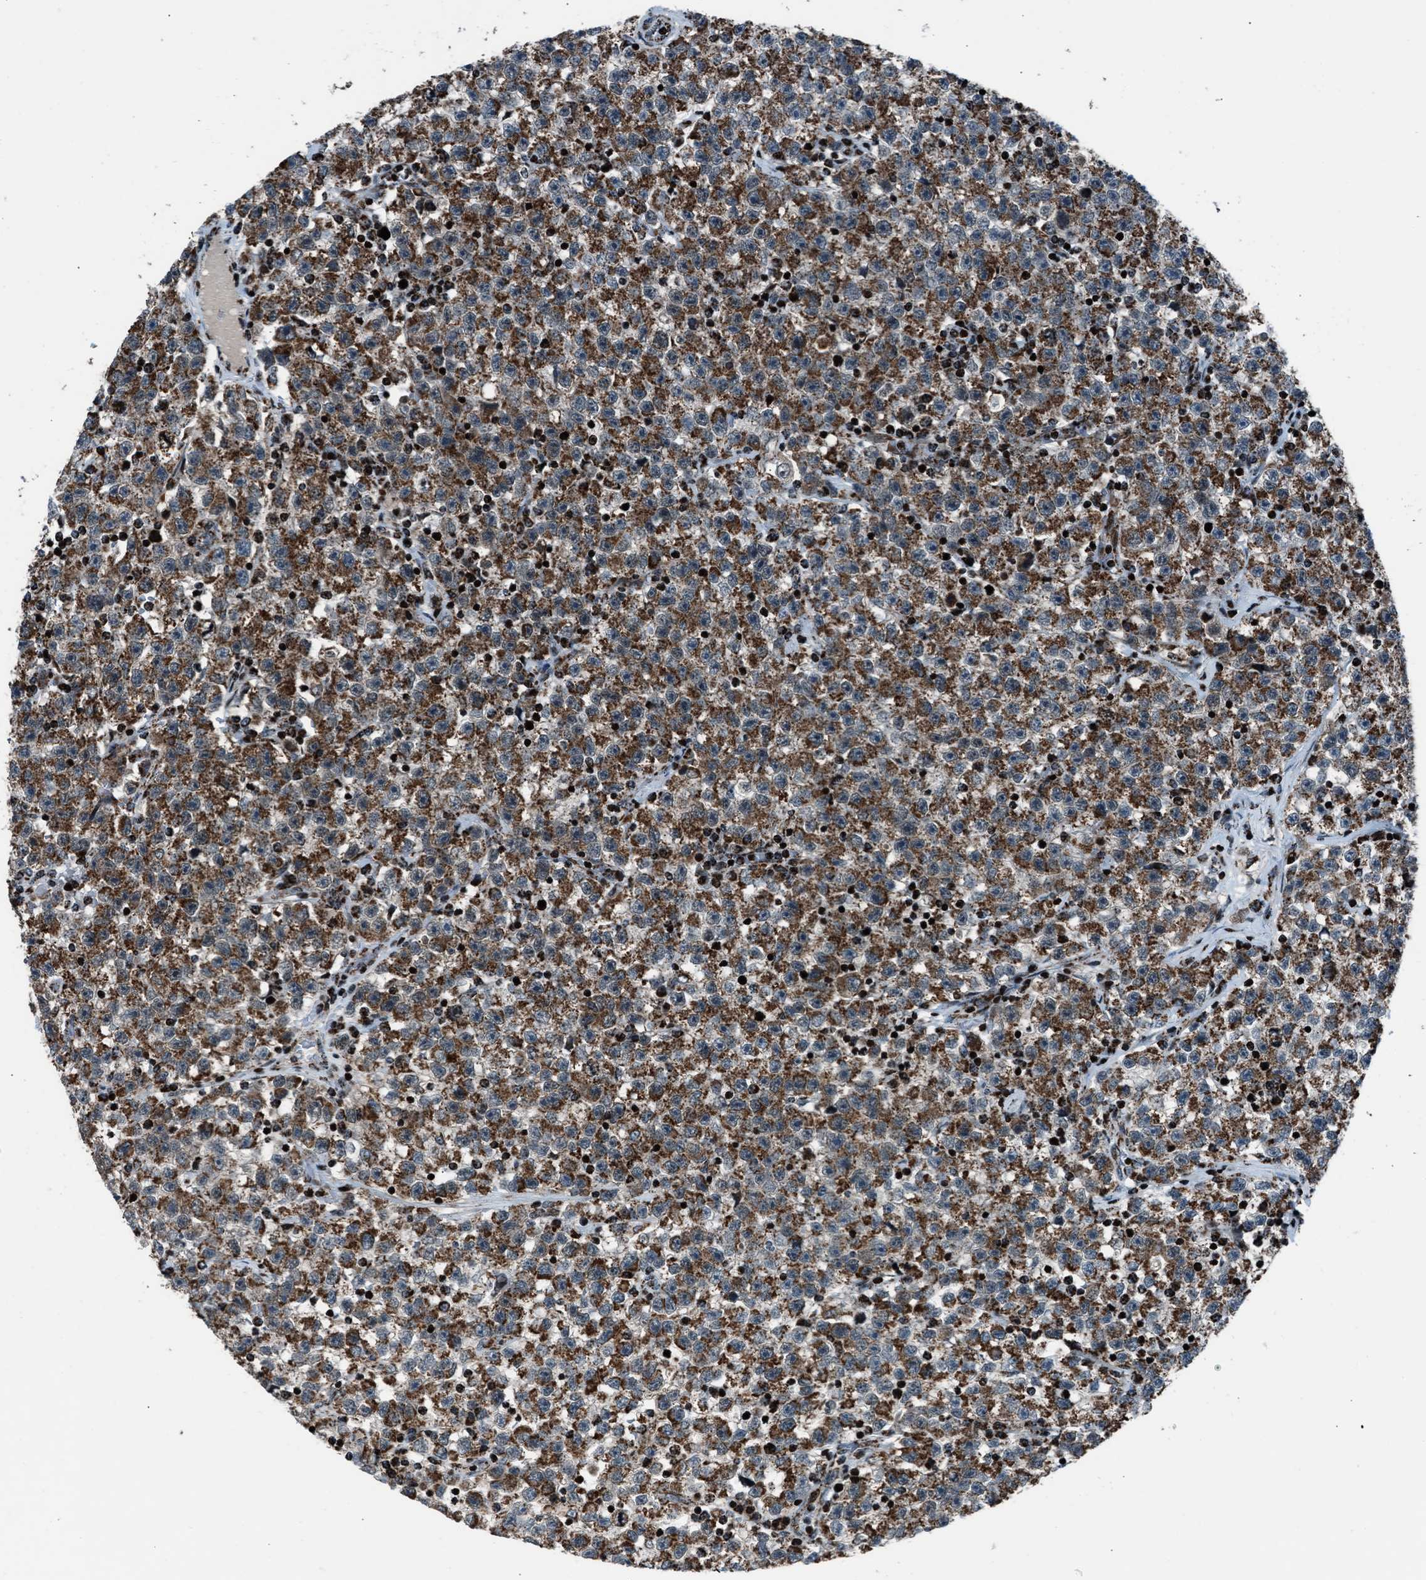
{"staining": {"intensity": "moderate", "quantity": ">75%", "location": "cytoplasmic/membranous,nuclear"}, "tissue": "testis cancer", "cell_type": "Tumor cells", "image_type": "cancer", "snomed": [{"axis": "morphology", "description": "Seminoma, NOS"}, {"axis": "topography", "description": "Testis"}], "caption": "Protein expression analysis of human testis cancer reveals moderate cytoplasmic/membranous and nuclear staining in approximately >75% of tumor cells.", "gene": "MORC3", "patient": {"sex": "male", "age": 22}}